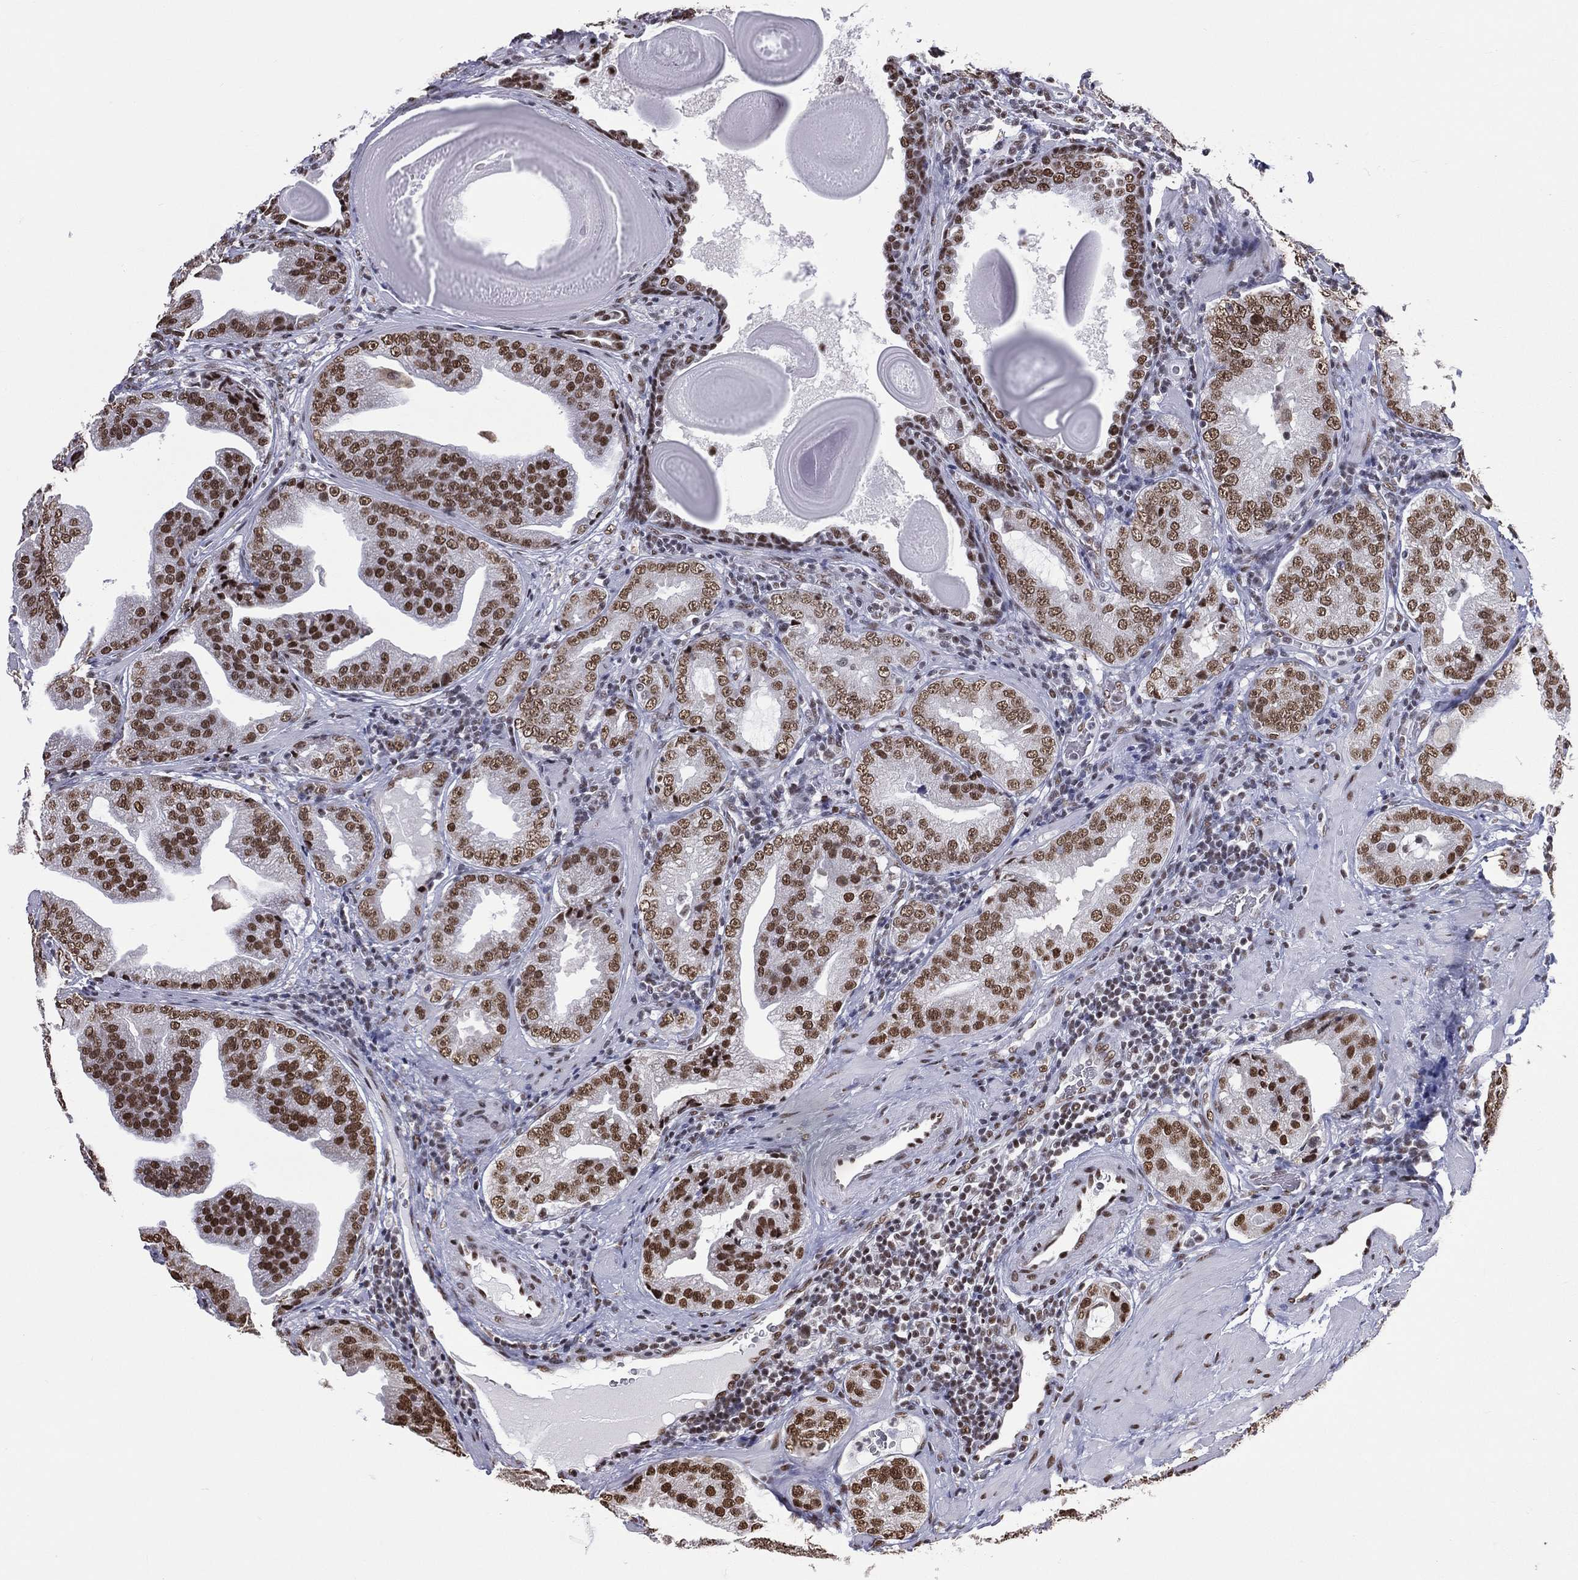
{"staining": {"intensity": "strong", "quantity": ">75%", "location": "nuclear"}, "tissue": "prostate cancer", "cell_type": "Tumor cells", "image_type": "cancer", "snomed": [{"axis": "morphology", "description": "Adenocarcinoma, Low grade"}, {"axis": "topography", "description": "Prostate"}], "caption": "Prostate cancer (adenocarcinoma (low-grade)) stained with DAB IHC exhibits high levels of strong nuclear expression in about >75% of tumor cells. (Brightfield microscopy of DAB IHC at high magnification).", "gene": "ZNF7", "patient": {"sex": "male", "age": 62}}